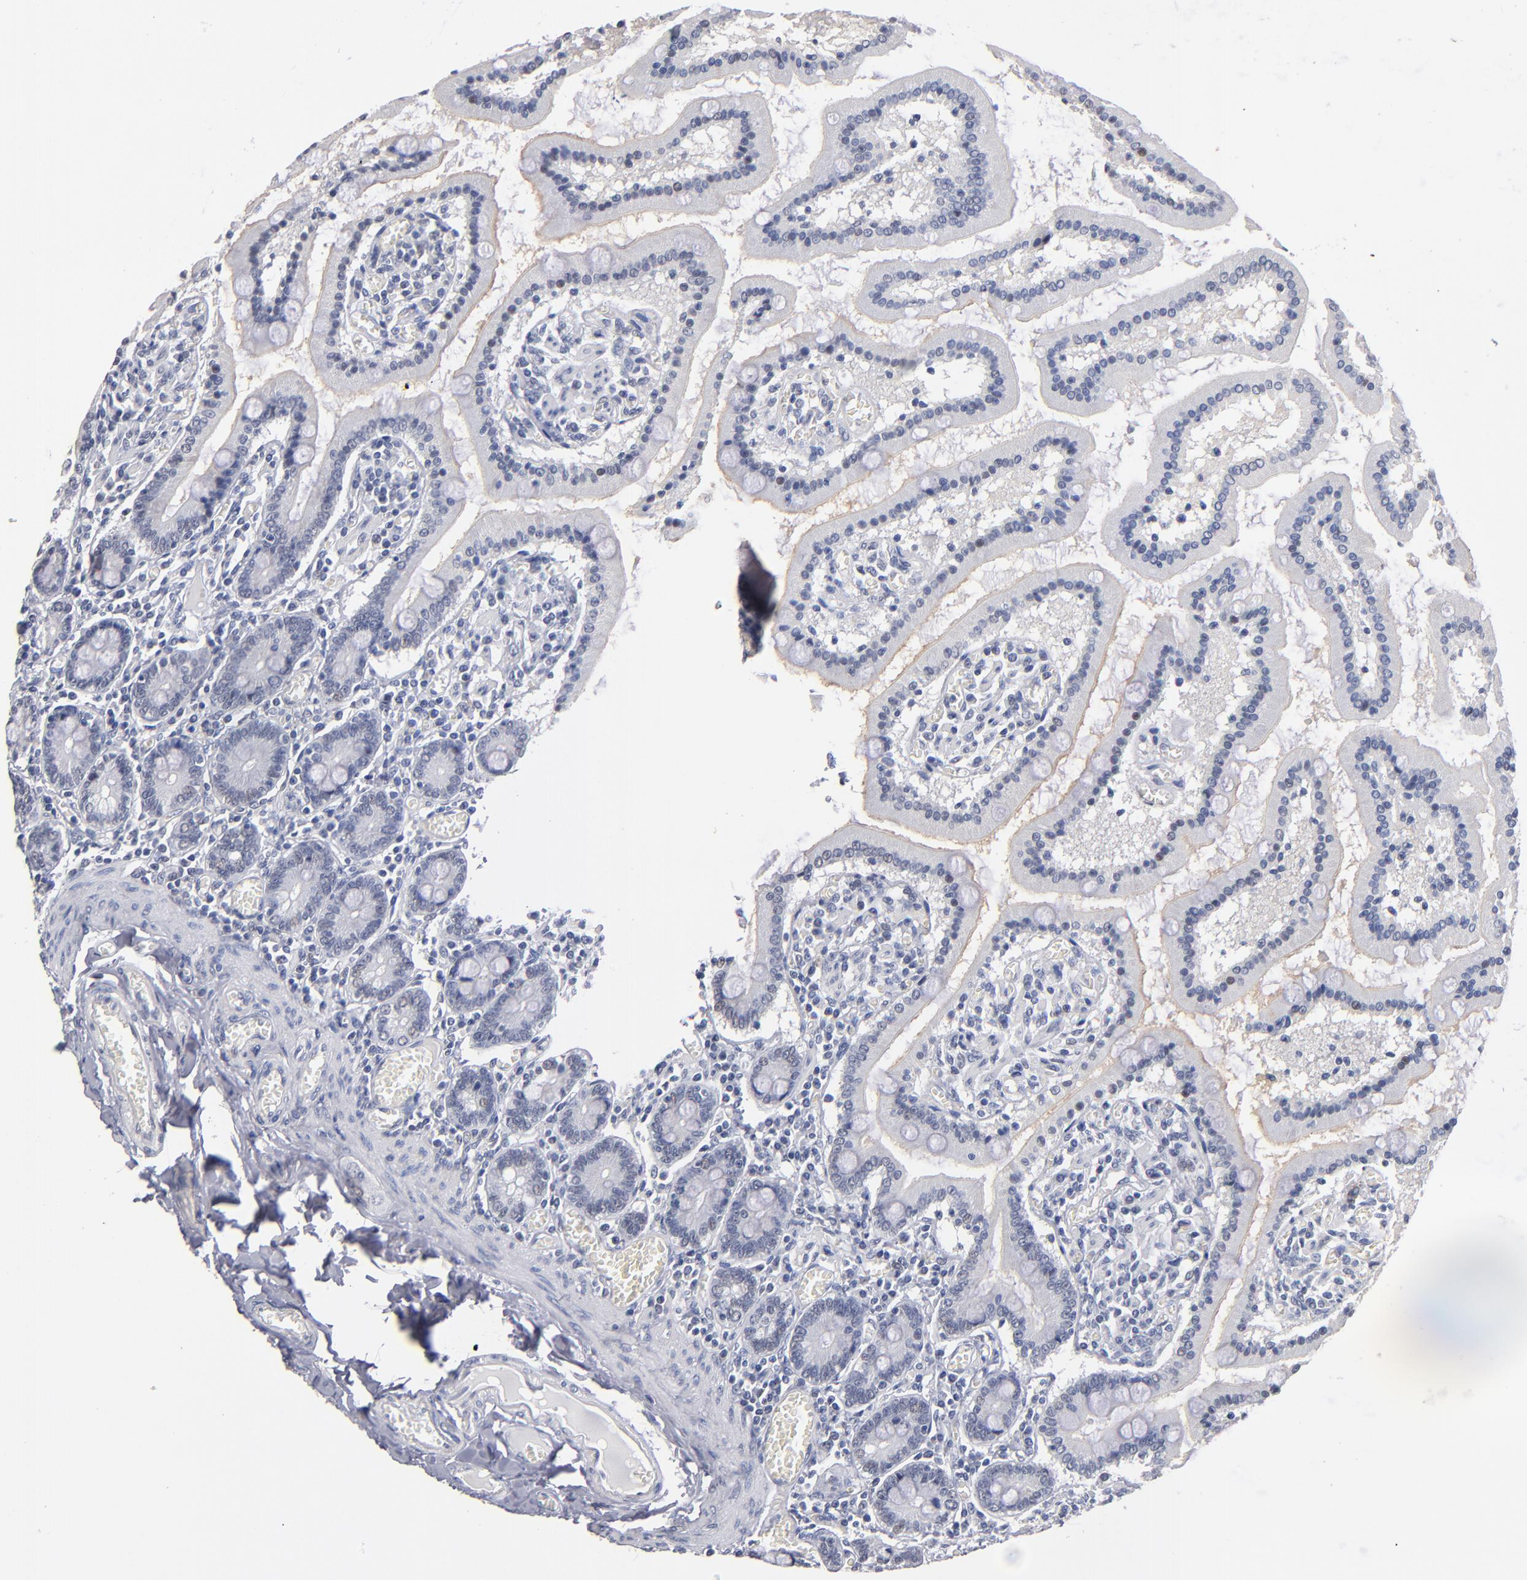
{"staining": {"intensity": "weak", "quantity": "25%-75%", "location": "nuclear"}, "tissue": "small intestine", "cell_type": "Glandular cells", "image_type": "normal", "snomed": [{"axis": "morphology", "description": "Normal tissue, NOS"}, {"axis": "topography", "description": "Small intestine"}], "caption": "Protein staining of normal small intestine displays weak nuclear staining in approximately 25%-75% of glandular cells.", "gene": "MN1", "patient": {"sex": "male", "age": 59}}